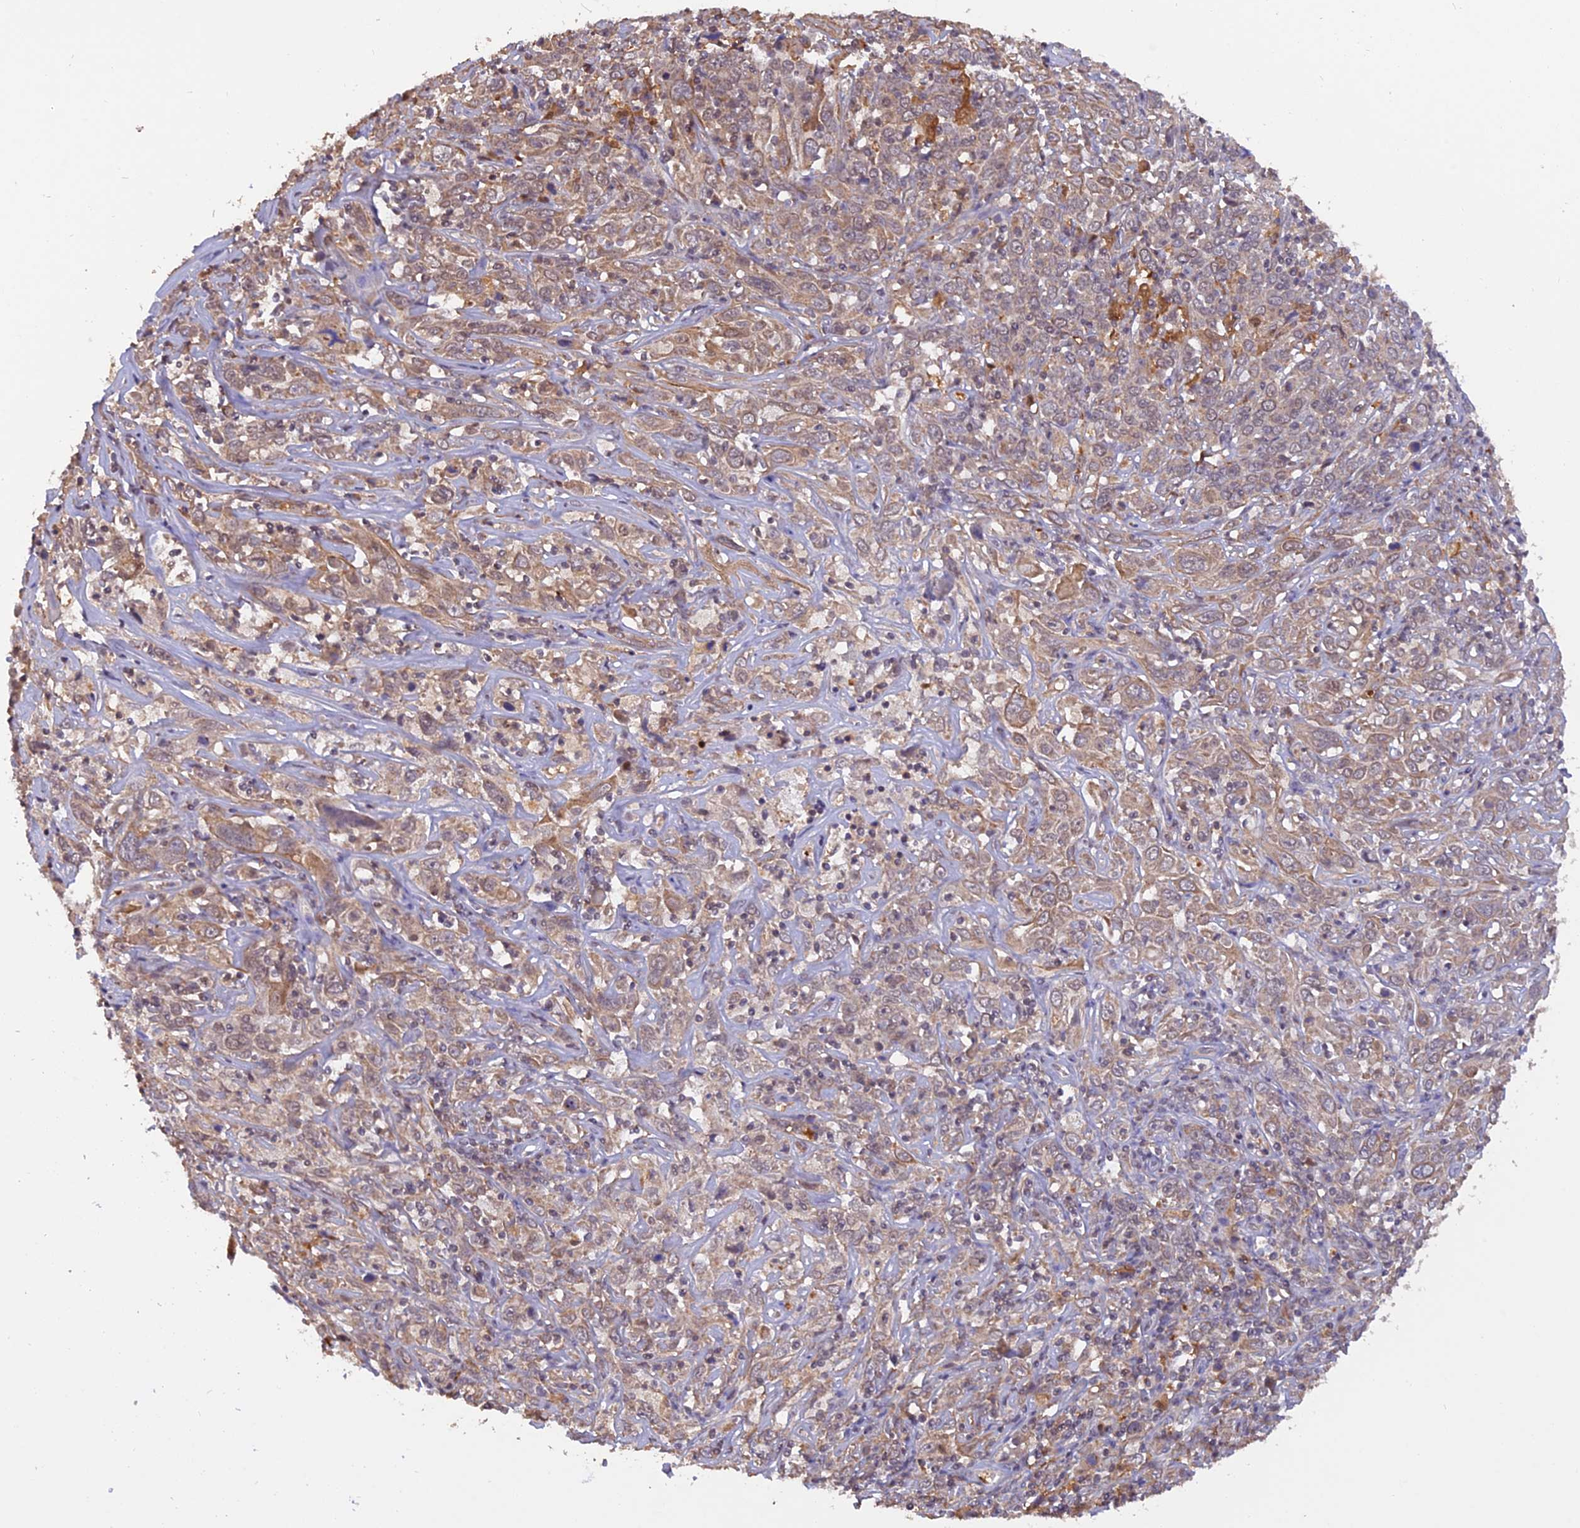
{"staining": {"intensity": "weak", "quantity": "25%-75%", "location": "cytoplasmic/membranous"}, "tissue": "cervical cancer", "cell_type": "Tumor cells", "image_type": "cancer", "snomed": [{"axis": "morphology", "description": "Squamous cell carcinoma, NOS"}, {"axis": "topography", "description": "Cervix"}], "caption": "Weak cytoplasmic/membranous protein staining is identified in approximately 25%-75% of tumor cells in squamous cell carcinoma (cervical). Using DAB (brown) and hematoxylin (blue) stains, captured at high magnification using brightfield microscopy.", "gene": "MNS1", "patient": {"sex": "female", "age": 46}}